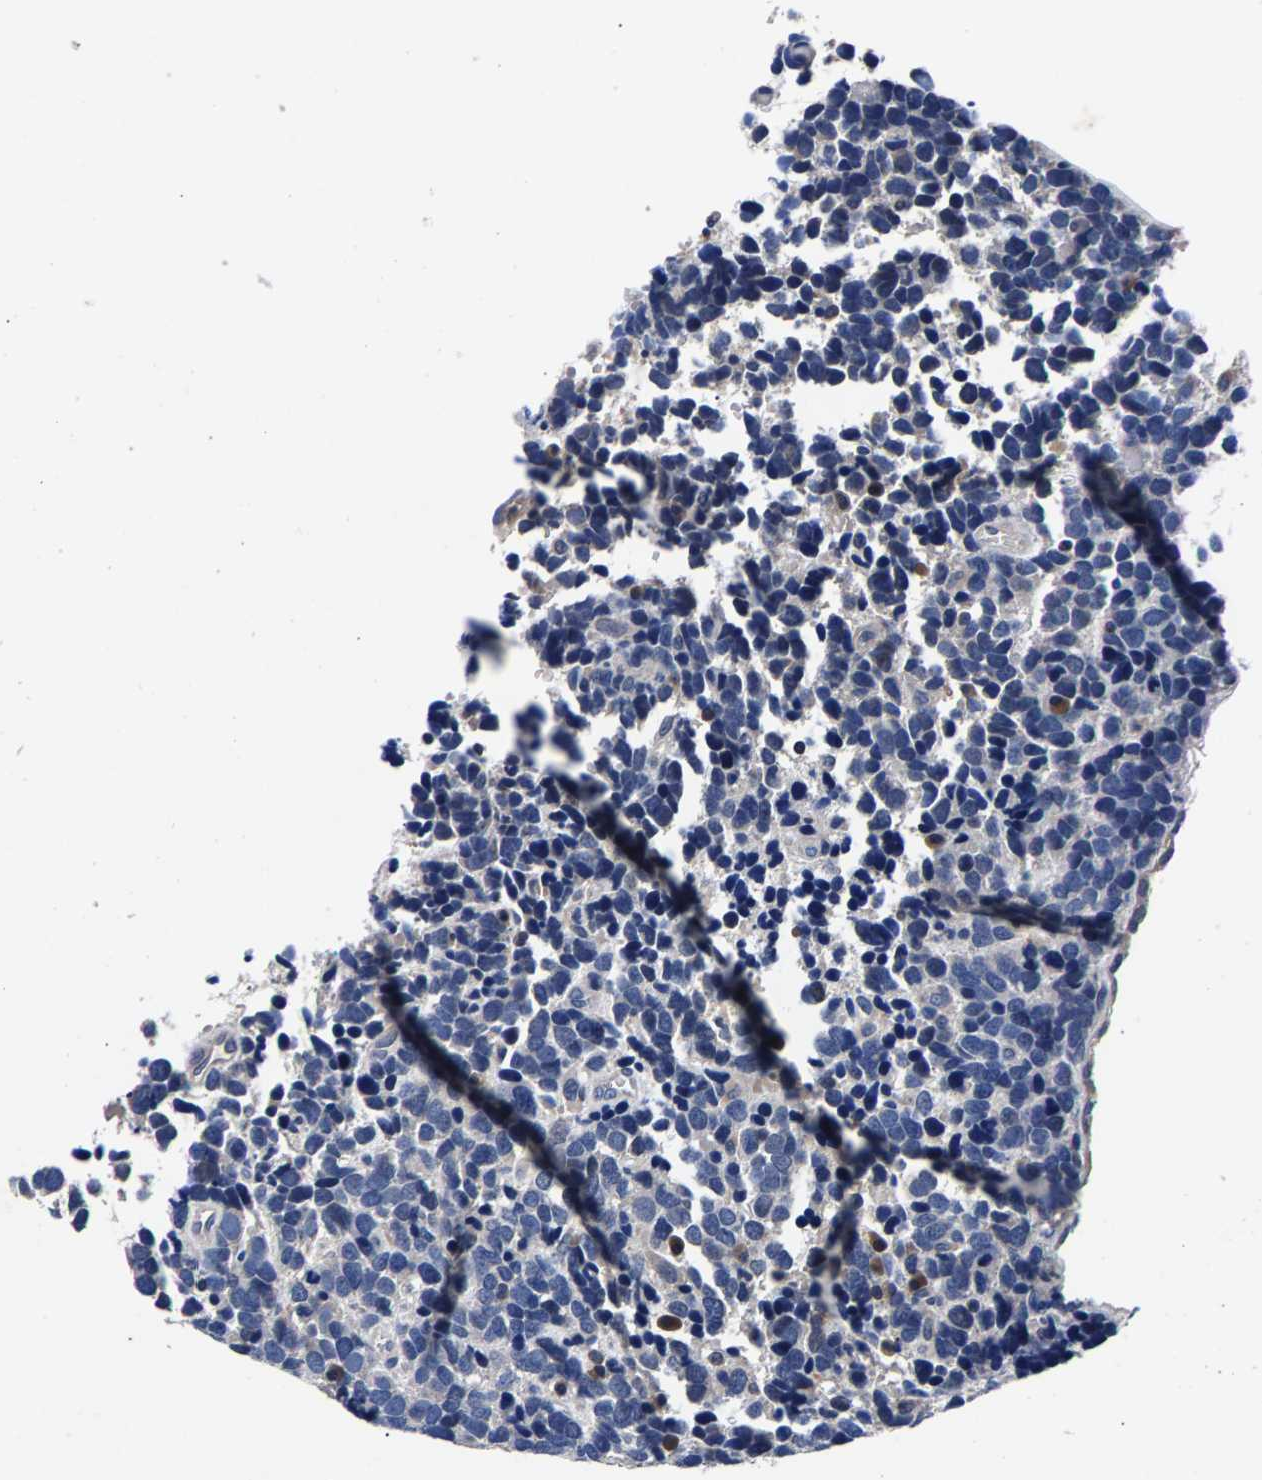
{"staining": {"intensity": "negative", "quantity": "none", "location": "none"}, "tissue": "urothelial cancer", "cell_type": "Tumor cells", "image_type": "cancer", "snomed": [{"axis": "morphology", "description": "Urothelial carcinoma, High grade"}, {"axis": "topography", "description": "Urinary bladder"}], "caption": "This is an IHC photomicrograph of human high-grade urothelial carcinoma. There is no positivity in tumor cells.", "gene": "PHF24", "patient": {"sex": "female", "age": 82}}